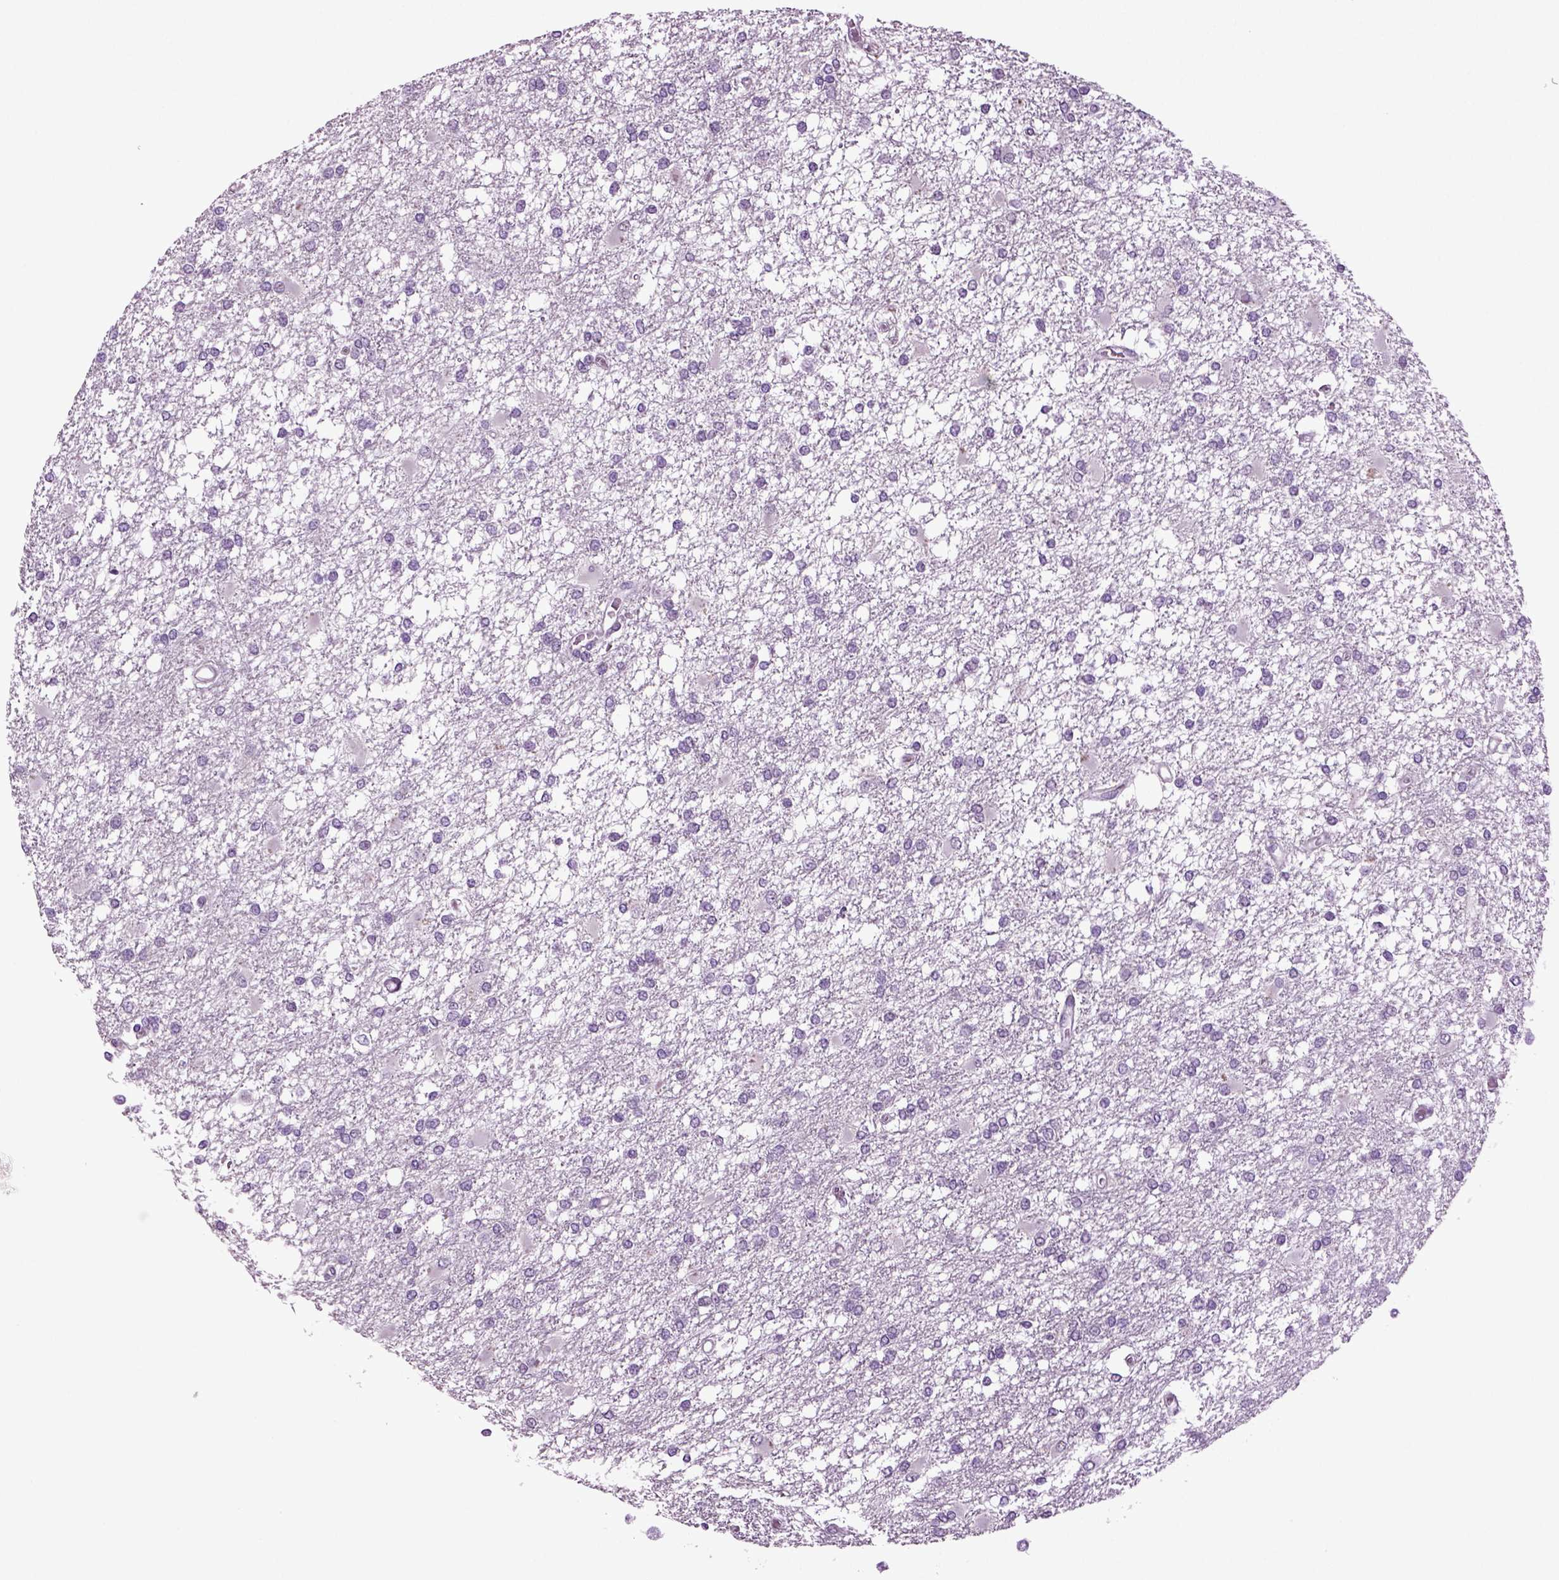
{"staining": {"intensity": "negative", "quantity": "none", "location": "none"}, "tissue": "glioma", "cell_type": "Tumor cells", "image_type": "cancer", "snomed": [{"axis": "morphology", "description": "Glioma, malignant, High grade"}, {"axis": "topography", "description": "Cerebral cortex"}], "caption": "This is an IHC image of glioma. There is no positivity in tumor cells.", "gene": "FGF11", "patient": {"sex": "male", "age": 79}}